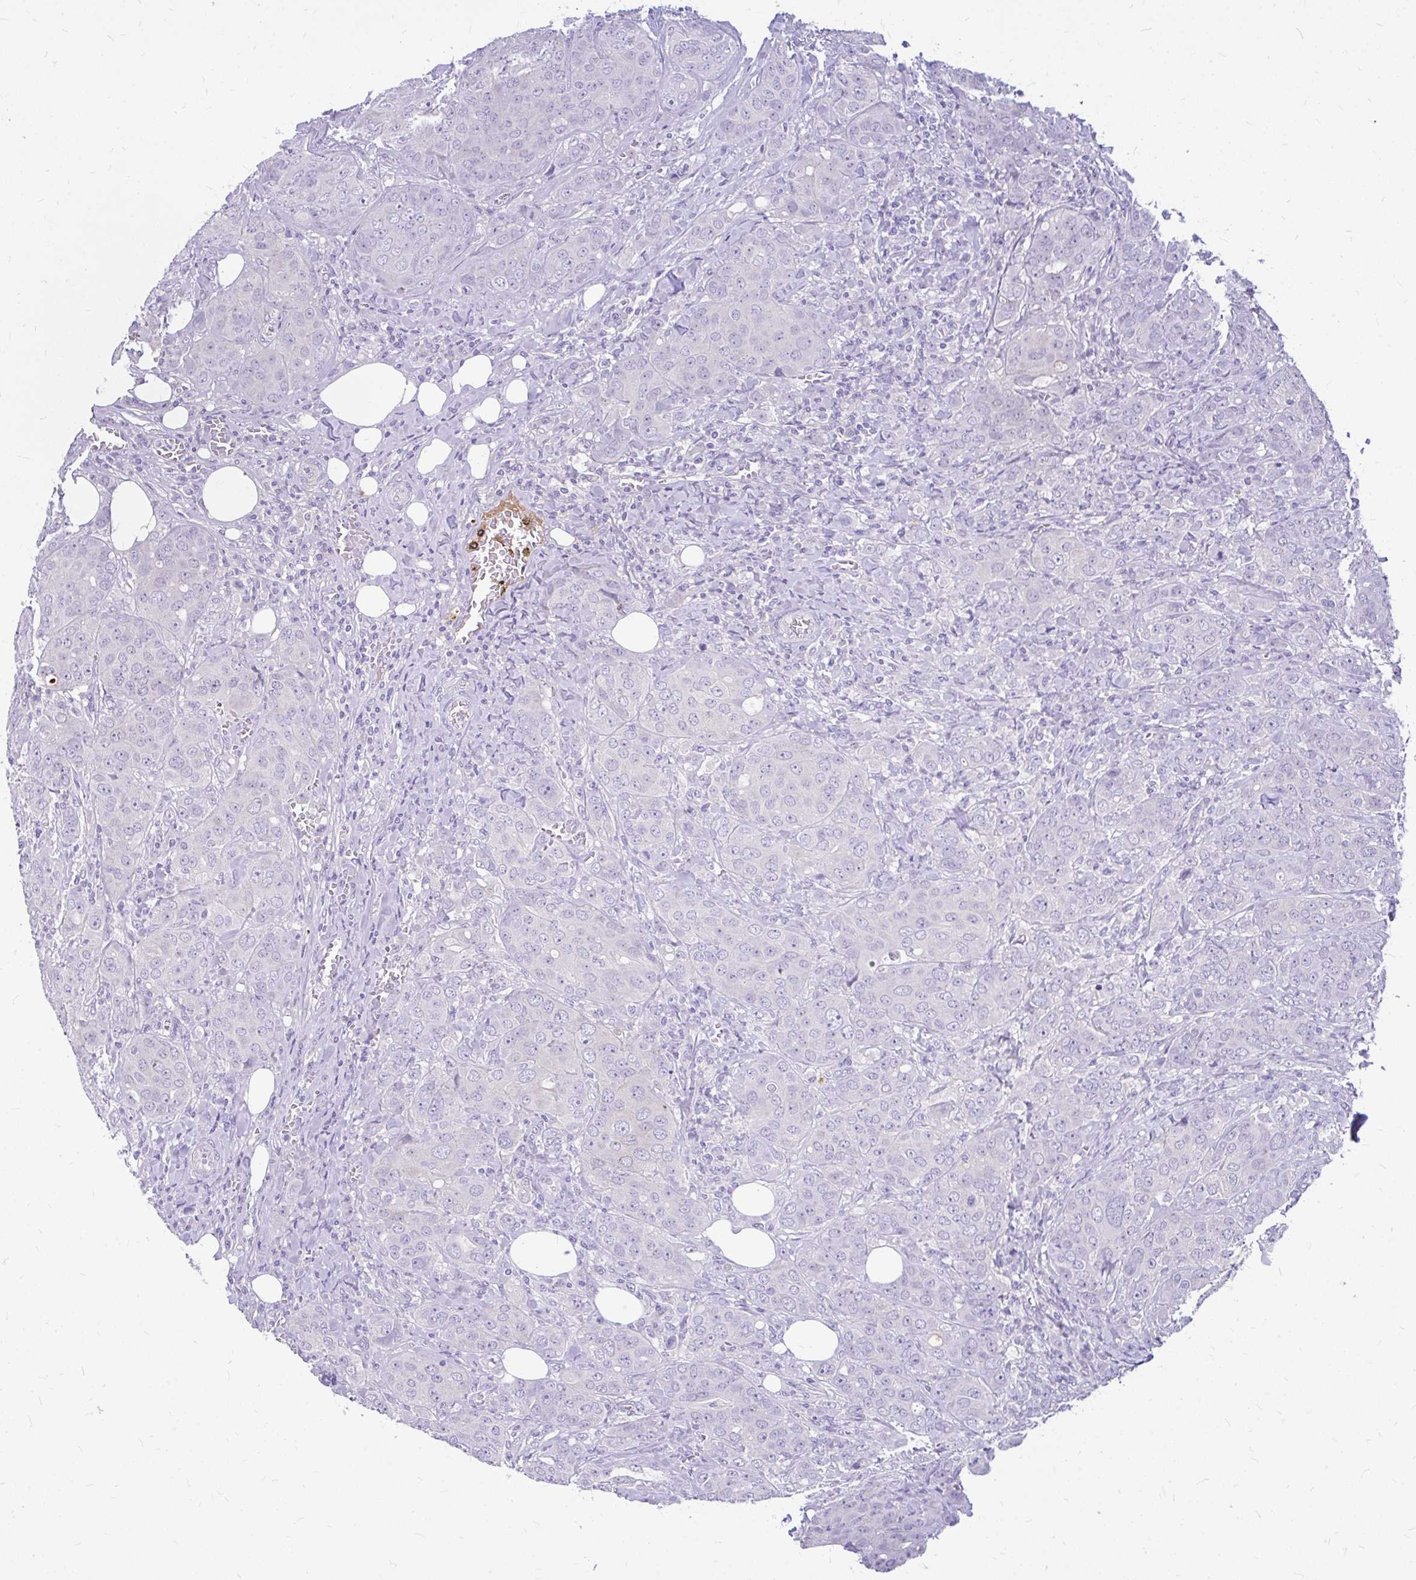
{"staining": {"intensity": "negative", "quantity": "none", "location": "none"}, "tissue": "breast cancer", "cell_type": "Tumor cells", "image_type": "cancer", "snomed": [{"axis": "morphology", "description": "Duct carcinoma"}, {"axis": "topography", "description": "Breast"}], "caption": "A high-resolution image shows immunohistochemistry staining of breast cancer, which exhibits no significant expression in tumor cells.", "gene": "MAP1LC3A", "patient": {"sex": "female", "age": 43}}